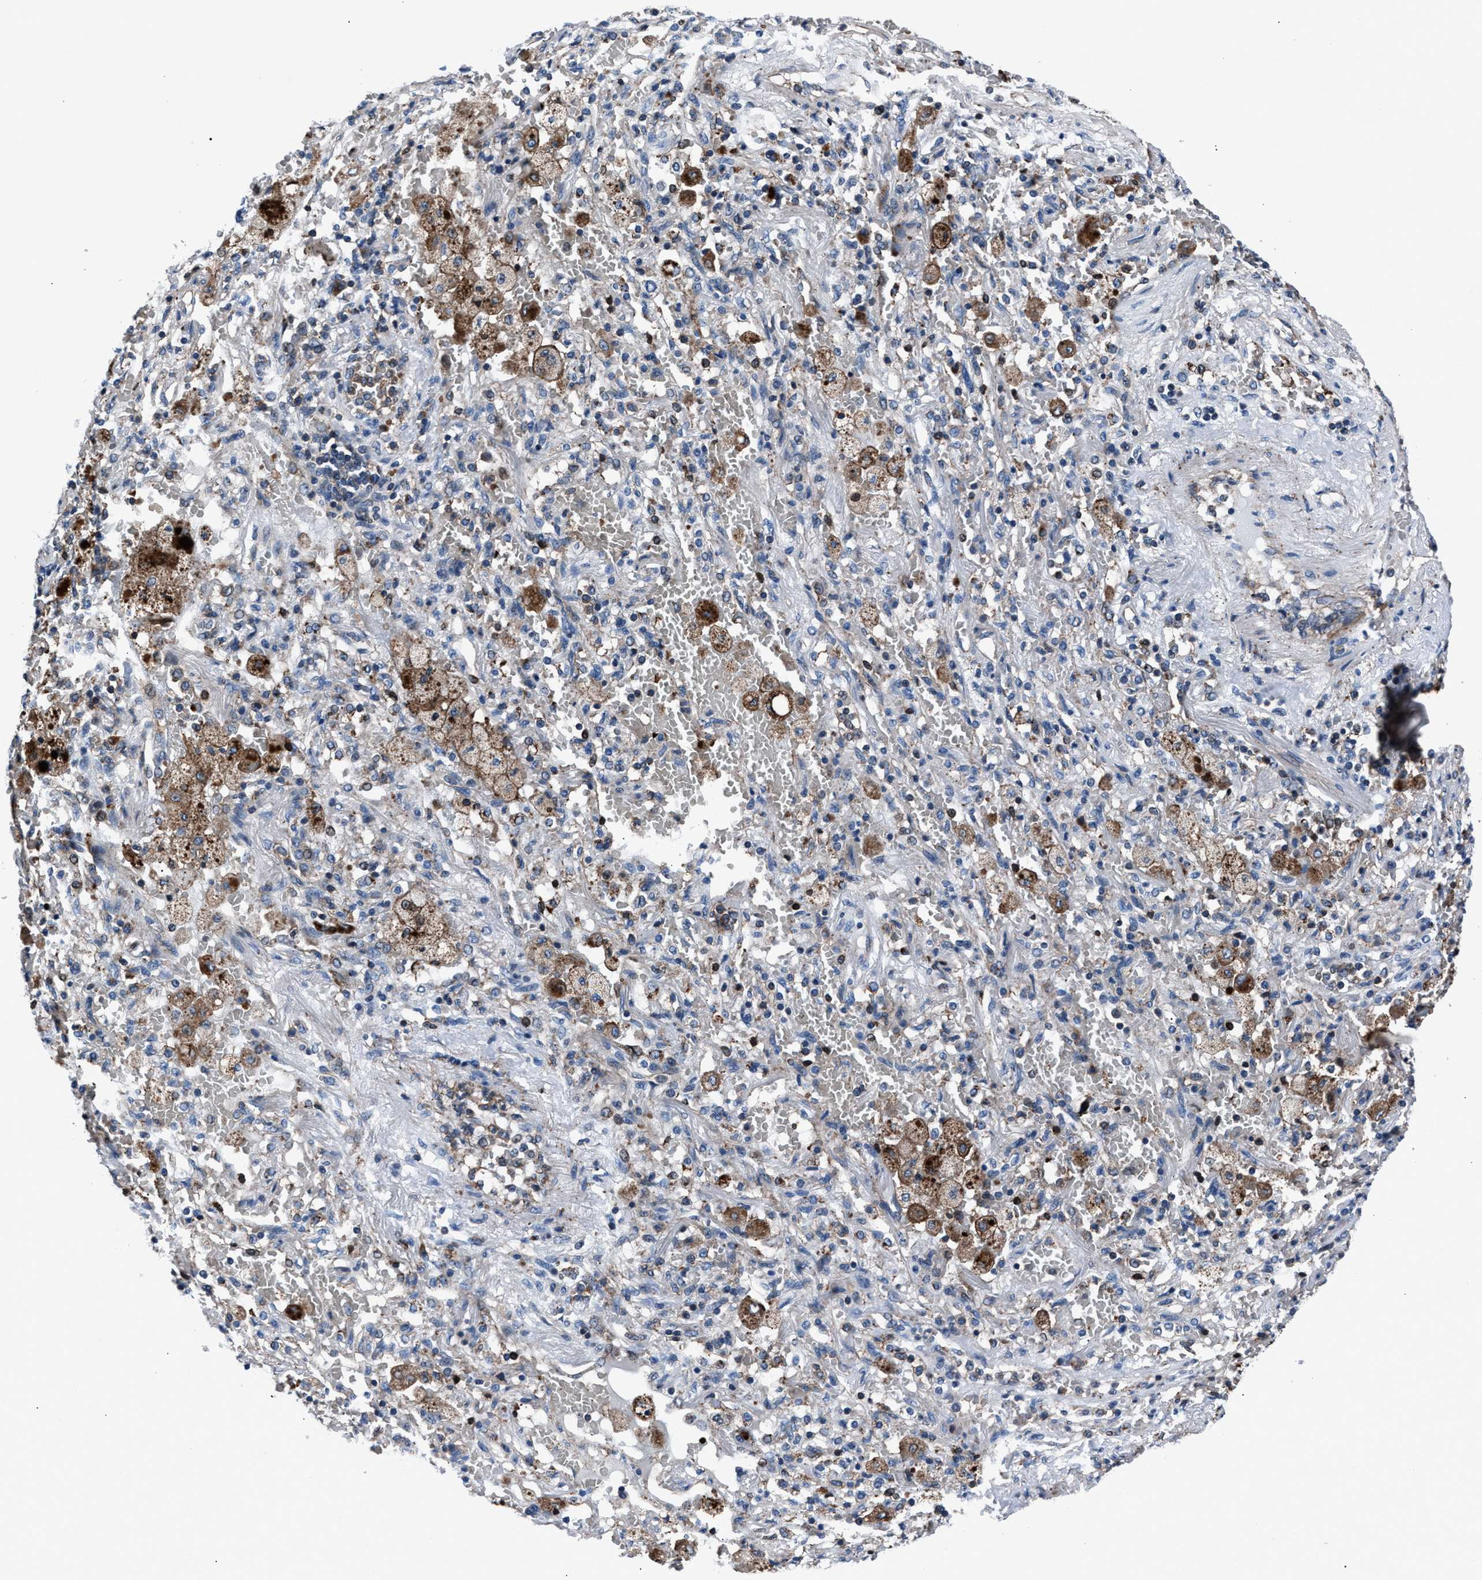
{"staining": {"intensity": "negative", "quantity": "none", "location": "none"}, "tissue": "lung cancer", "cell_type": "Tumor cells", "image_type": "cancer", "snomed": [{"axis": "morphology", "description": "Squamous cell carcinoma, NOS"}, {"axis": "topography", "description": "Lung"}], "caption": "Immunohistochemistry photomicrograph of neoplastic tissue: human squamous cell carcinoma (lung) stained with DAB (3,3'-diaminobenzidine) demonstrates no significant protein positivity in tumor cells. Brightfield microscopy of immunohistochemistry stained with DAB (3,3'-diaminobenzidine) (brown) and hematoxylin (blue), captured at high magnification.", "gene": "MFSD11", "patient": {"sex": "male", "age": 61}}